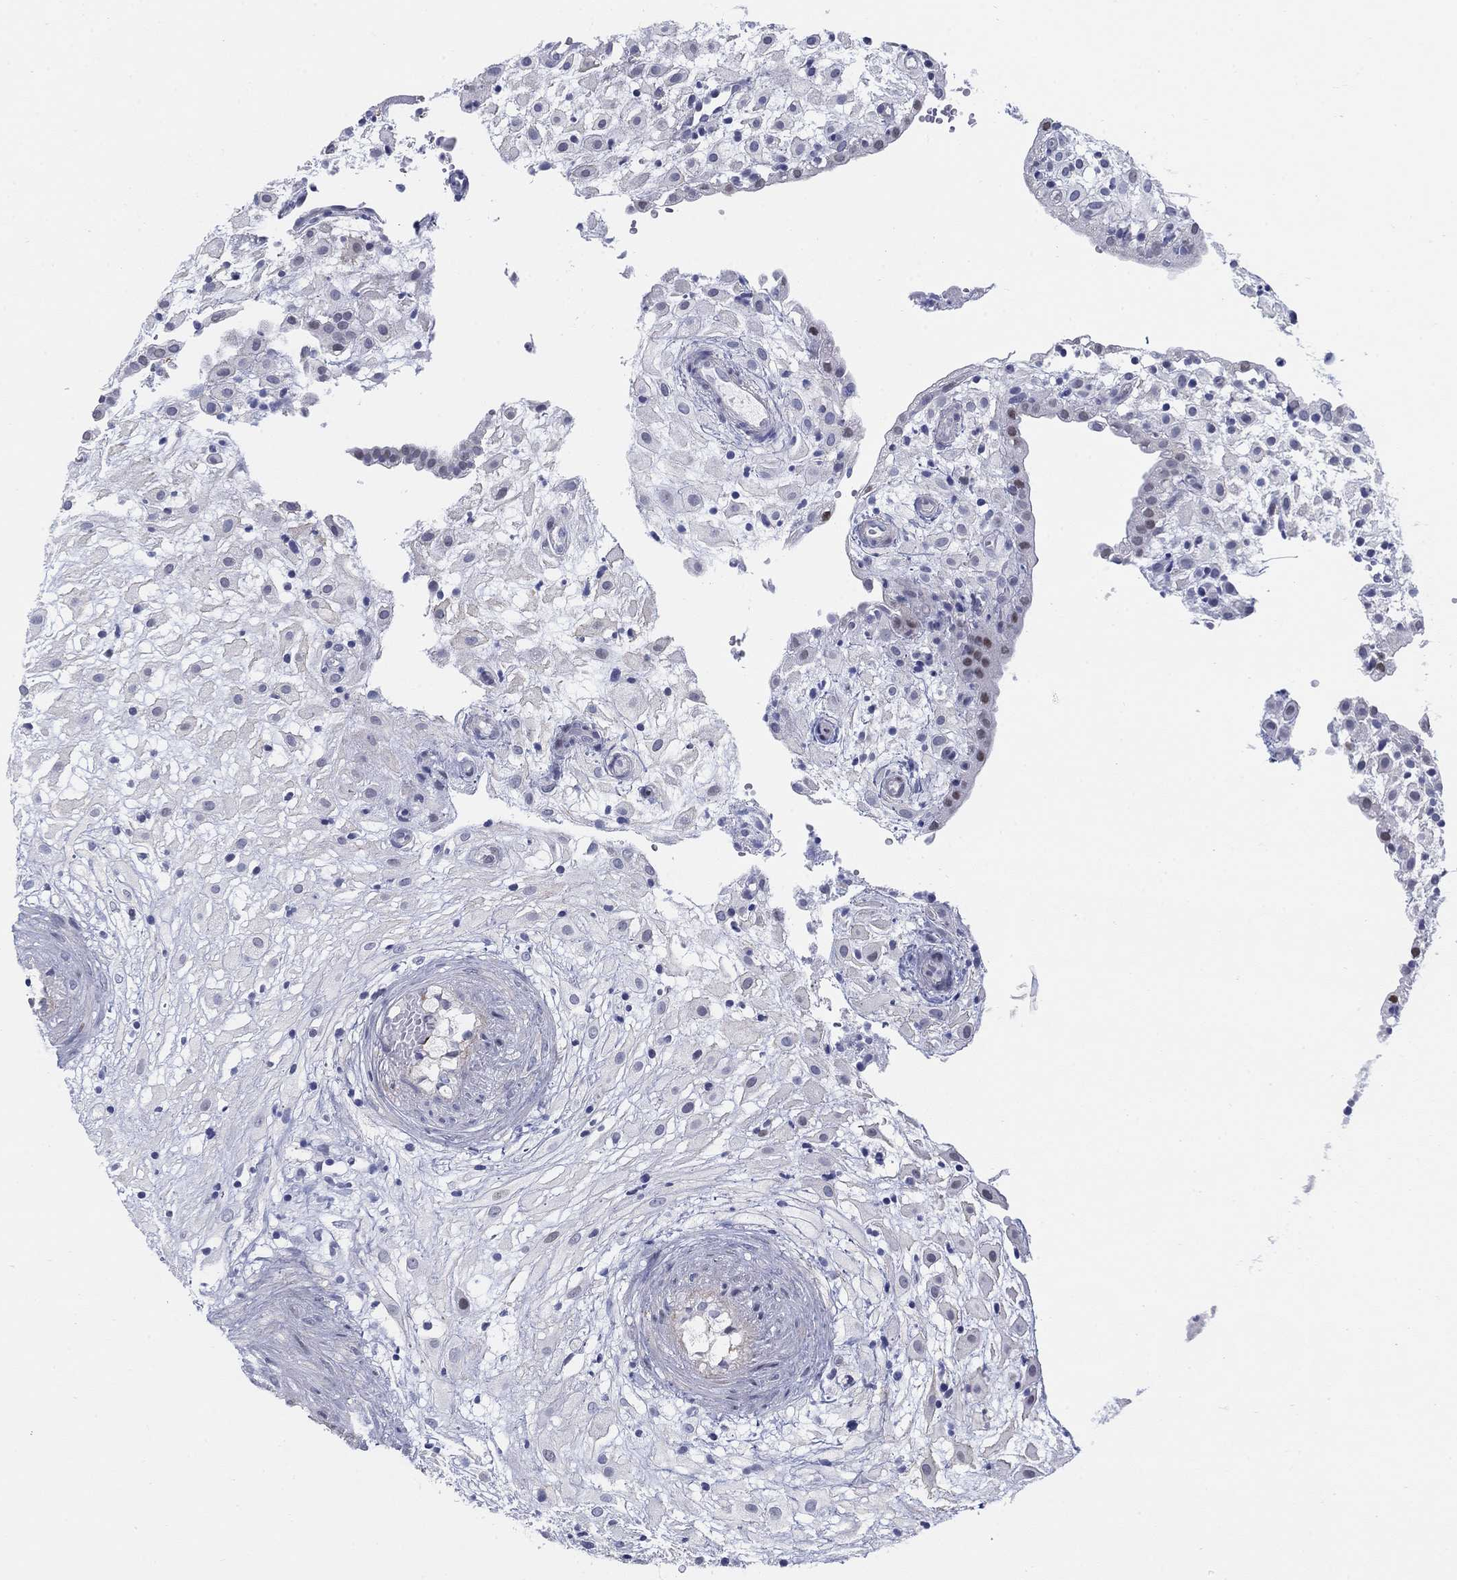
{"staining": {"intensity": "negative", "quantity": "none", "location": "none"}, "tissue": "placenta", "cell_type": "Decidual cells", "image_type": "normal", "snomed": [{"axis": "morphology", "description": "Normal tissue, NOS"}, {"axis": "topography", "description": "Placenta"}], "caption": "Immunohistochemical staining of benign human placenta displays no significant expression in decidual cells.", "gene": "MYO3A", "patient": {"sex": "female", "age": 24}}